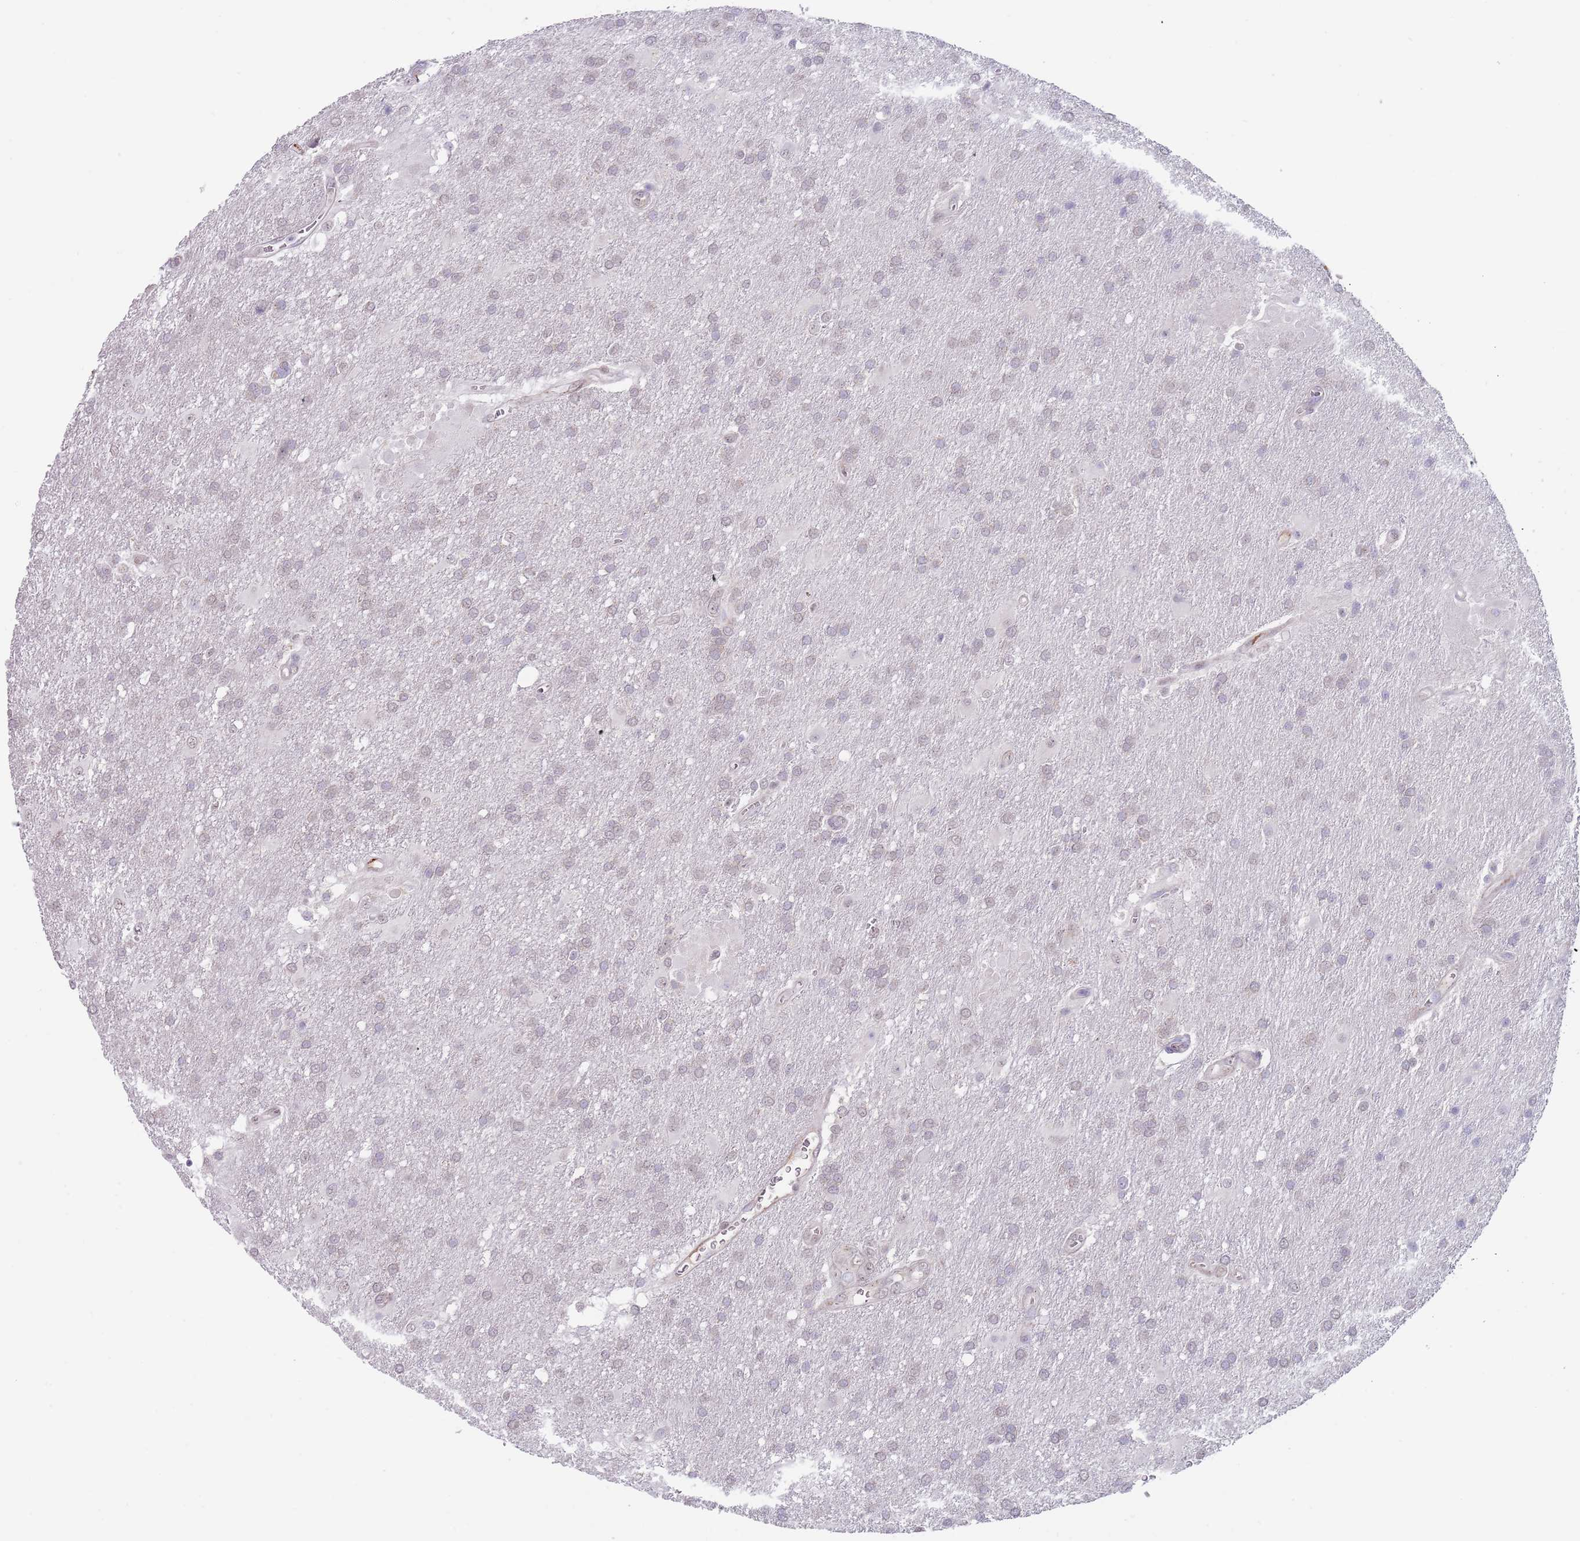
{"staining": {"intensity": "negative", "quantity": "none", "location": "none"}, "tissue": "glioma", "cell_type": "Tumor cells", "image_type": "cancer", "snomed": [{"axis": "morphology", "description": "Glioma, malignant, Low grade"}, {"axis": "topography", "description": "Brain"}], "caption": "DAB immunohistochemical staining of glioma exhibits no significant positivity in tumor cells. Brightfield microscopy of immunohistochemistry (IHC) stained with DAB (brown) and hematoxylin (blue), captured at high magnification.", "gene": "TNRC6C", "patient": {"sex": "male", "age": 66}}